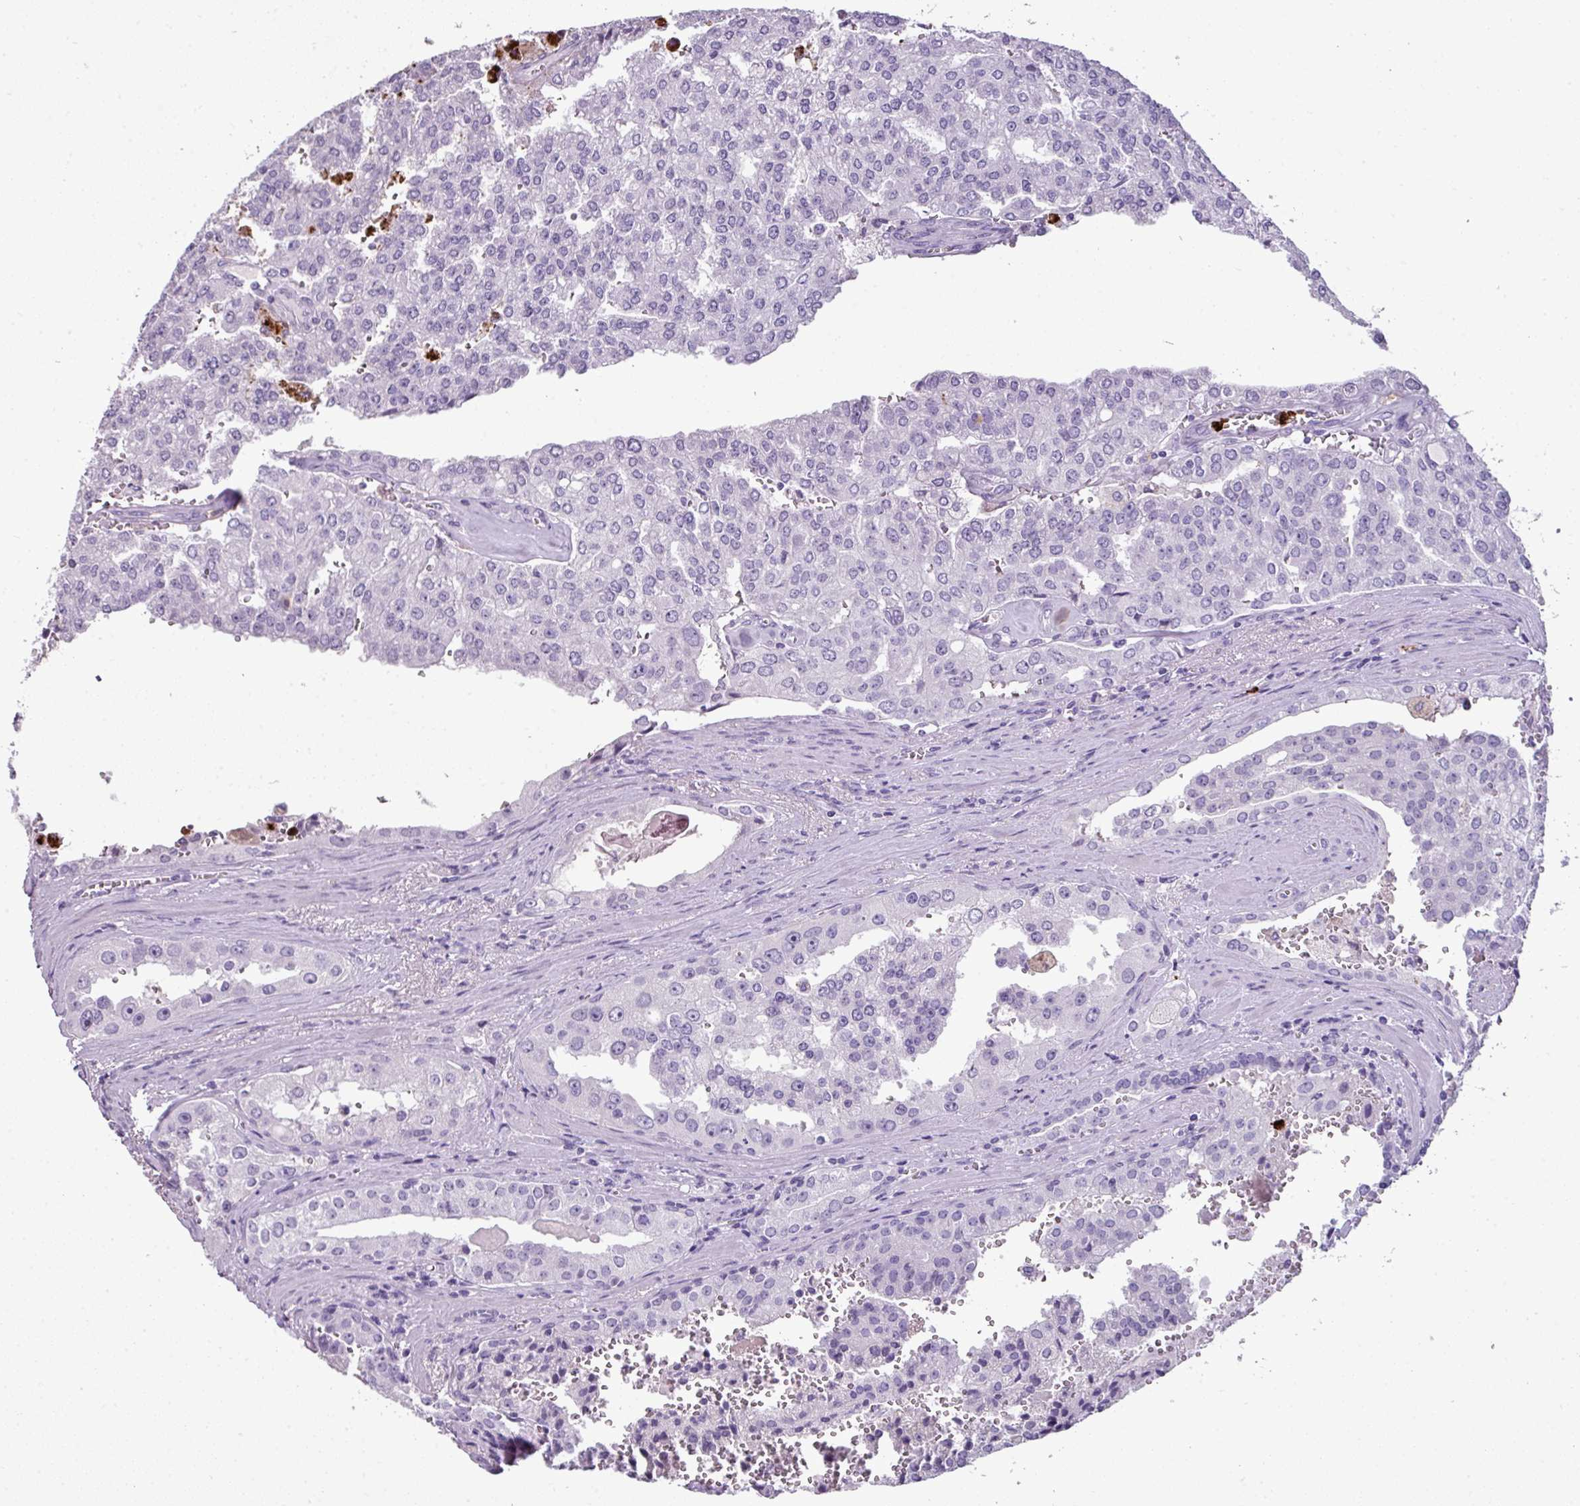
{"staining": {"intensity": "negative", "quantity": "none", "location": "none"}, "tissue": "prostate cancer", "cell_type": "Tumor cells", "image_type": "cancer", "snomed": [{"axis": "morphology", "description": "Adenocarcinoma, High grade"}, {"axis": "topography", "description": "Prostate"}], "caption": "There is no significant expression in tumor cells of prostate cancer. (Immunohistochemistry (ihc), brightfield microscopy, high magnification).", "gene": "CTSG", "patient": {"sex": "male", "age": 68}}